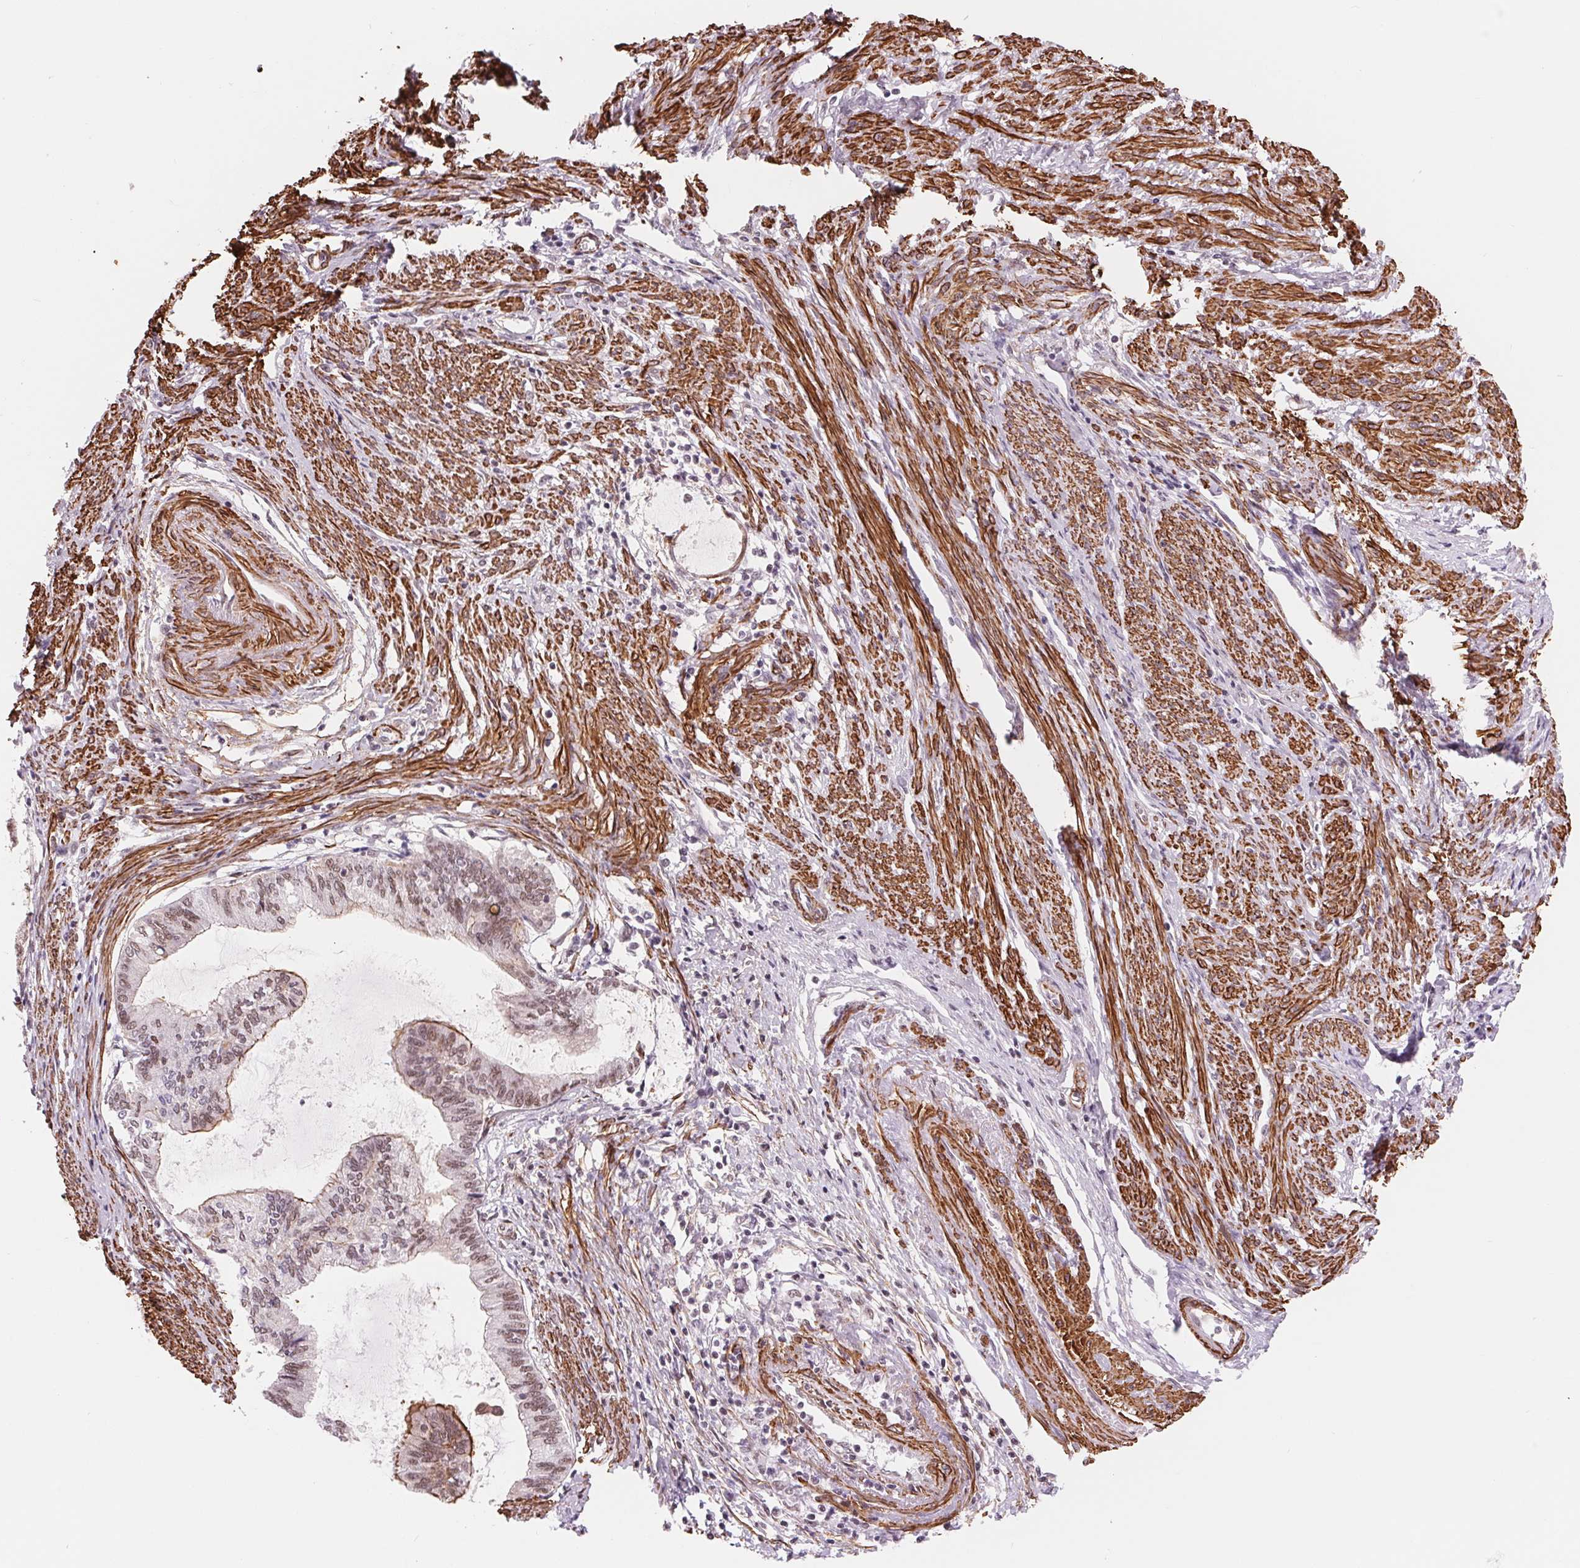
{"staining": {"intensity": "moderate", "quantity": ">75%", "location": "cytoplasmic/membranous,nuclear"}, "tissue": "endometrial cancer", "cell_type": "Tumor cells", "image_type": "cancer", "snomed": [{"axis": "morphology", "description": "Adenocarcinoma, NOS"}, {"axis": "topography", "description": "Endometrium"}], "caption": "Immunohistochemical staining of human adenocarcinoma (endometrial) reveals medium levels of moderate cytoplasmic/membranous and nuclear expression in about >75% of tumor cells.", "gene": "BCAT1", "patient": {"sex": "female", "age": 86}}